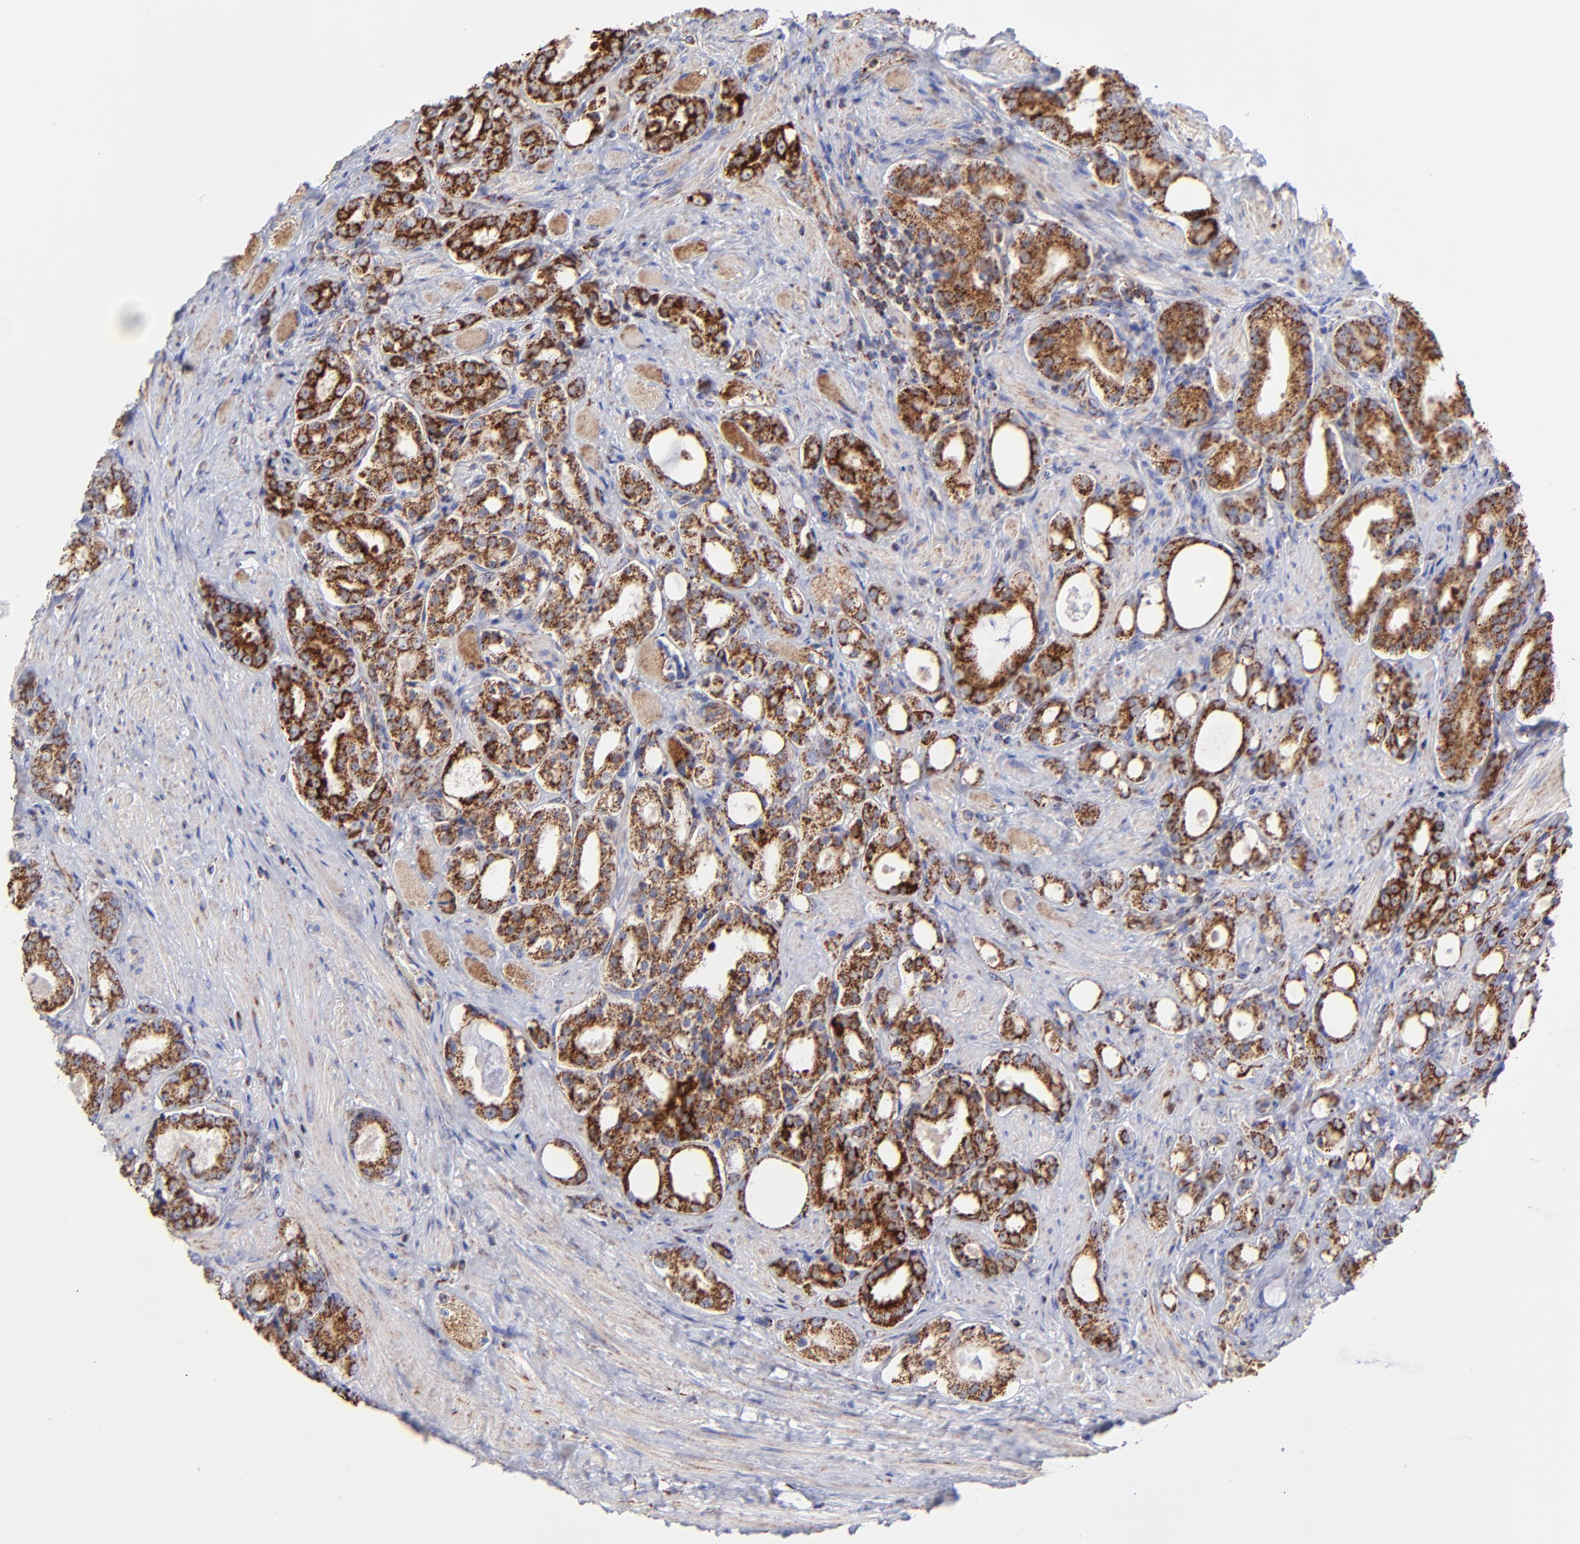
{"staining": {"intensity": "strong", "quantity": ">75%", "location": "cytoplasmic/membranous"}, "tissue": "prostate cancer", "cell_type": "Tumor cells", "image_type": "cancer", "snomed": [{"axis": "morphology", "description": "Adenocarcinoma, Medium grade"}, {"axis": "topography", "description": "Prostate"}], "caption": "Prostate cancer (adenocarcinoma (medium-grade)) stained with a protein marker reveals strong staining in tumor cells.", "gene": "ECH1", "patient": {"sex": "male", "age": 60}}